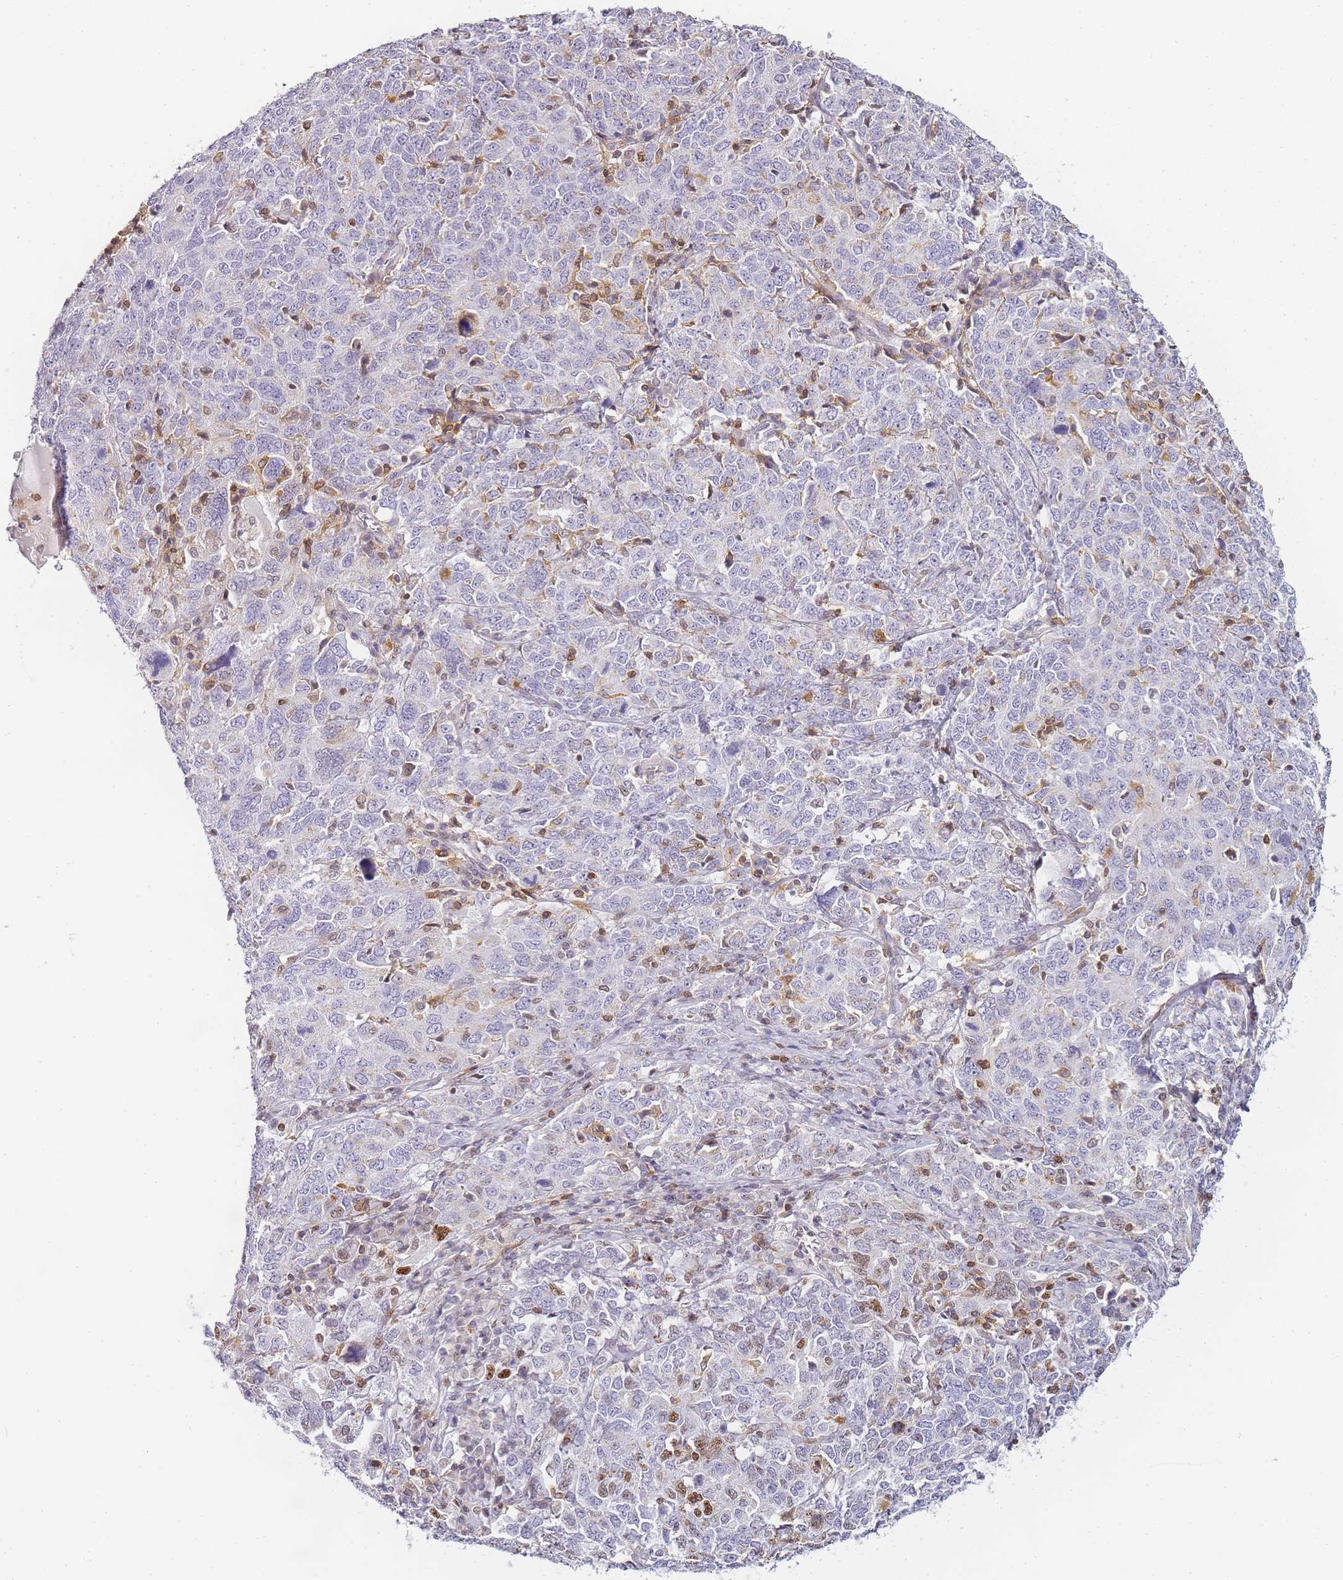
{"staining": {"intensity": "moderate", "quantity": "<25%", "location": "nuclear"}, "tissue": "ovarian cancer", "cell_type": "Tumor cells", "image_type": "cancer", "snomed": [{"axis": "morphology", "description": "Carcinoma, endometroid"}, {"axis": "topography", "description": "Ovary"}], "caption": "Protein staining displays moderate nuclear expression in approximately <25% of tumor cells in ovarian cancer (endometroid carcinoma). (DAB IHC with brightfield microscopy, high magnification).", "gene": "JAKMIP1", "patient": {"sex": "female", "age": 62}}